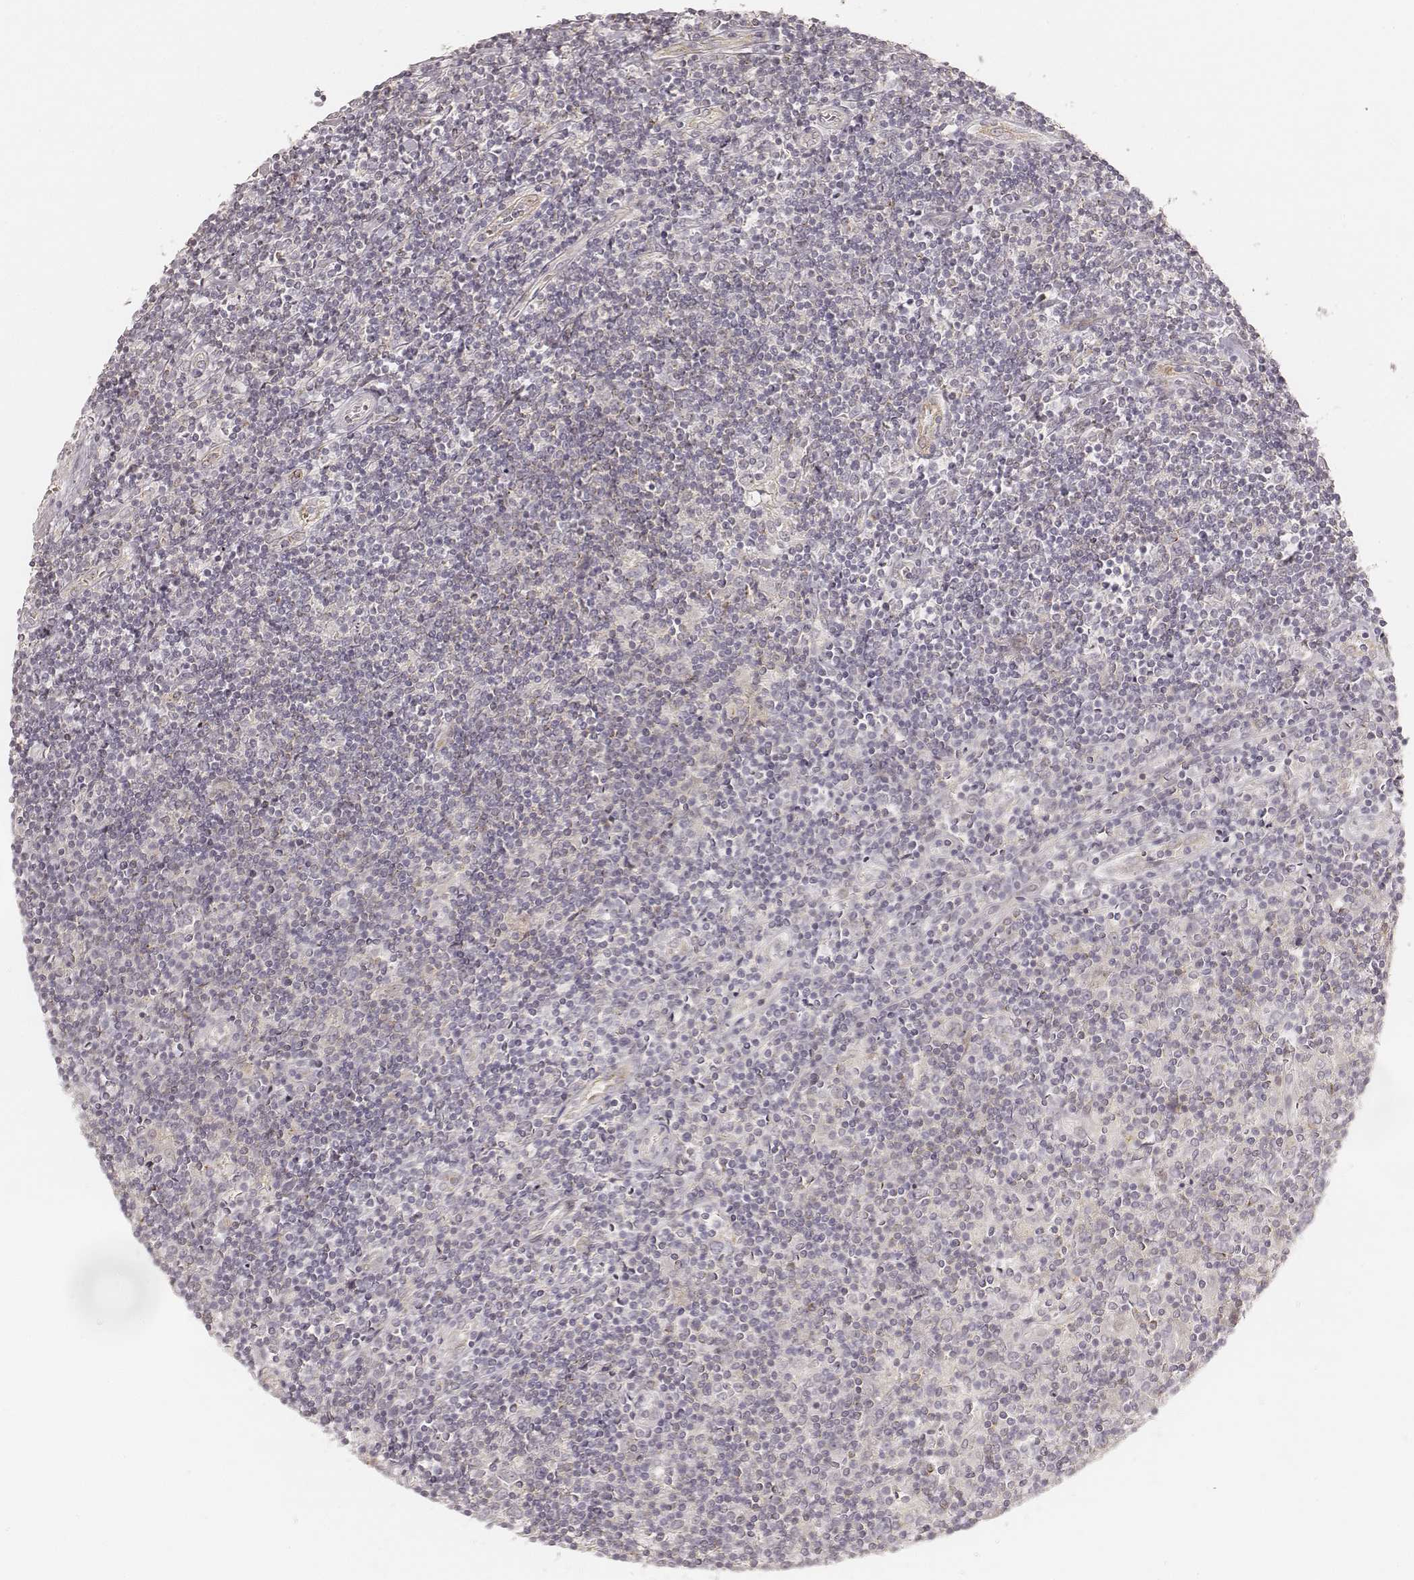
{"staining": {"intensity": "negative", "quantity": "none", "location": "none"}, "tissue": "lymphoma", "cell_type": "Tumor cells", "image_type": "cancer", "snomed": [{"axis": "morphology", "description": "Hodgkin's disease, NOS"}, {"axis": "topography", "description": "Lymph node"}], "caption": "The histopathology image reveals no staining of tumor cells in lymphoma.", "gene": "GORASP2", "patient": {"sex": "male", "age": 40}}